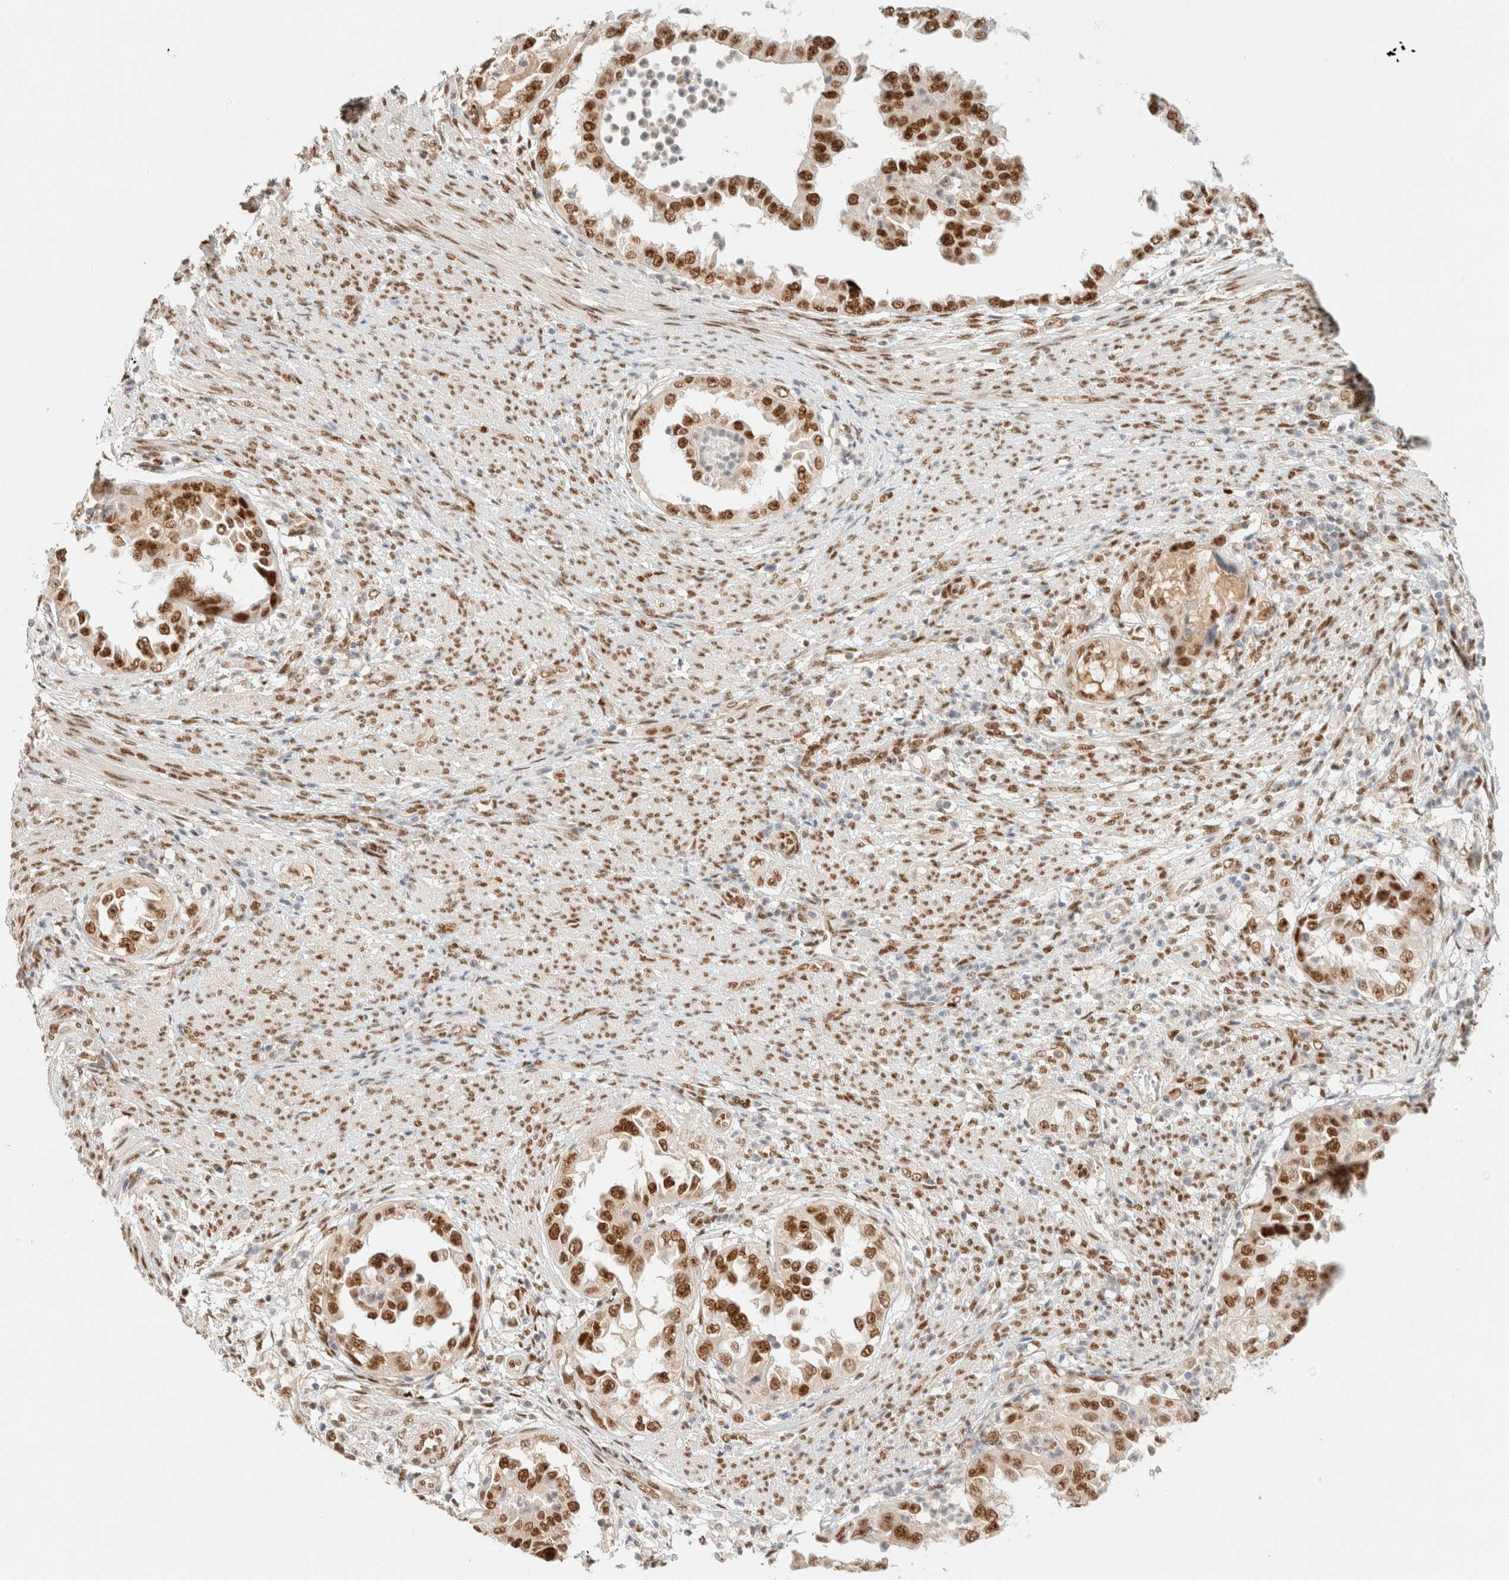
{"staining": {"intensity": "strong", "quantity": ">75%", "location": "nuclear"}, "tissue": "endometrial cancer", "cell_type": "Tumor cells", "image_type": "cancer", "snomed": [{"axis": "morphology", "description": "Adenocarcinoma, NOS"}, {"axis": "topography", "description": "Endometrium"}], "caption": "This photomicrograph demonstrates immunohistochemistry (IHC) staining of endometrial adenocarcinoma, with high strong nuclear positivity in about >75% of tumor cells.", "gene": "ZNF768", "patient": {"sex": "female", "age": 85}}